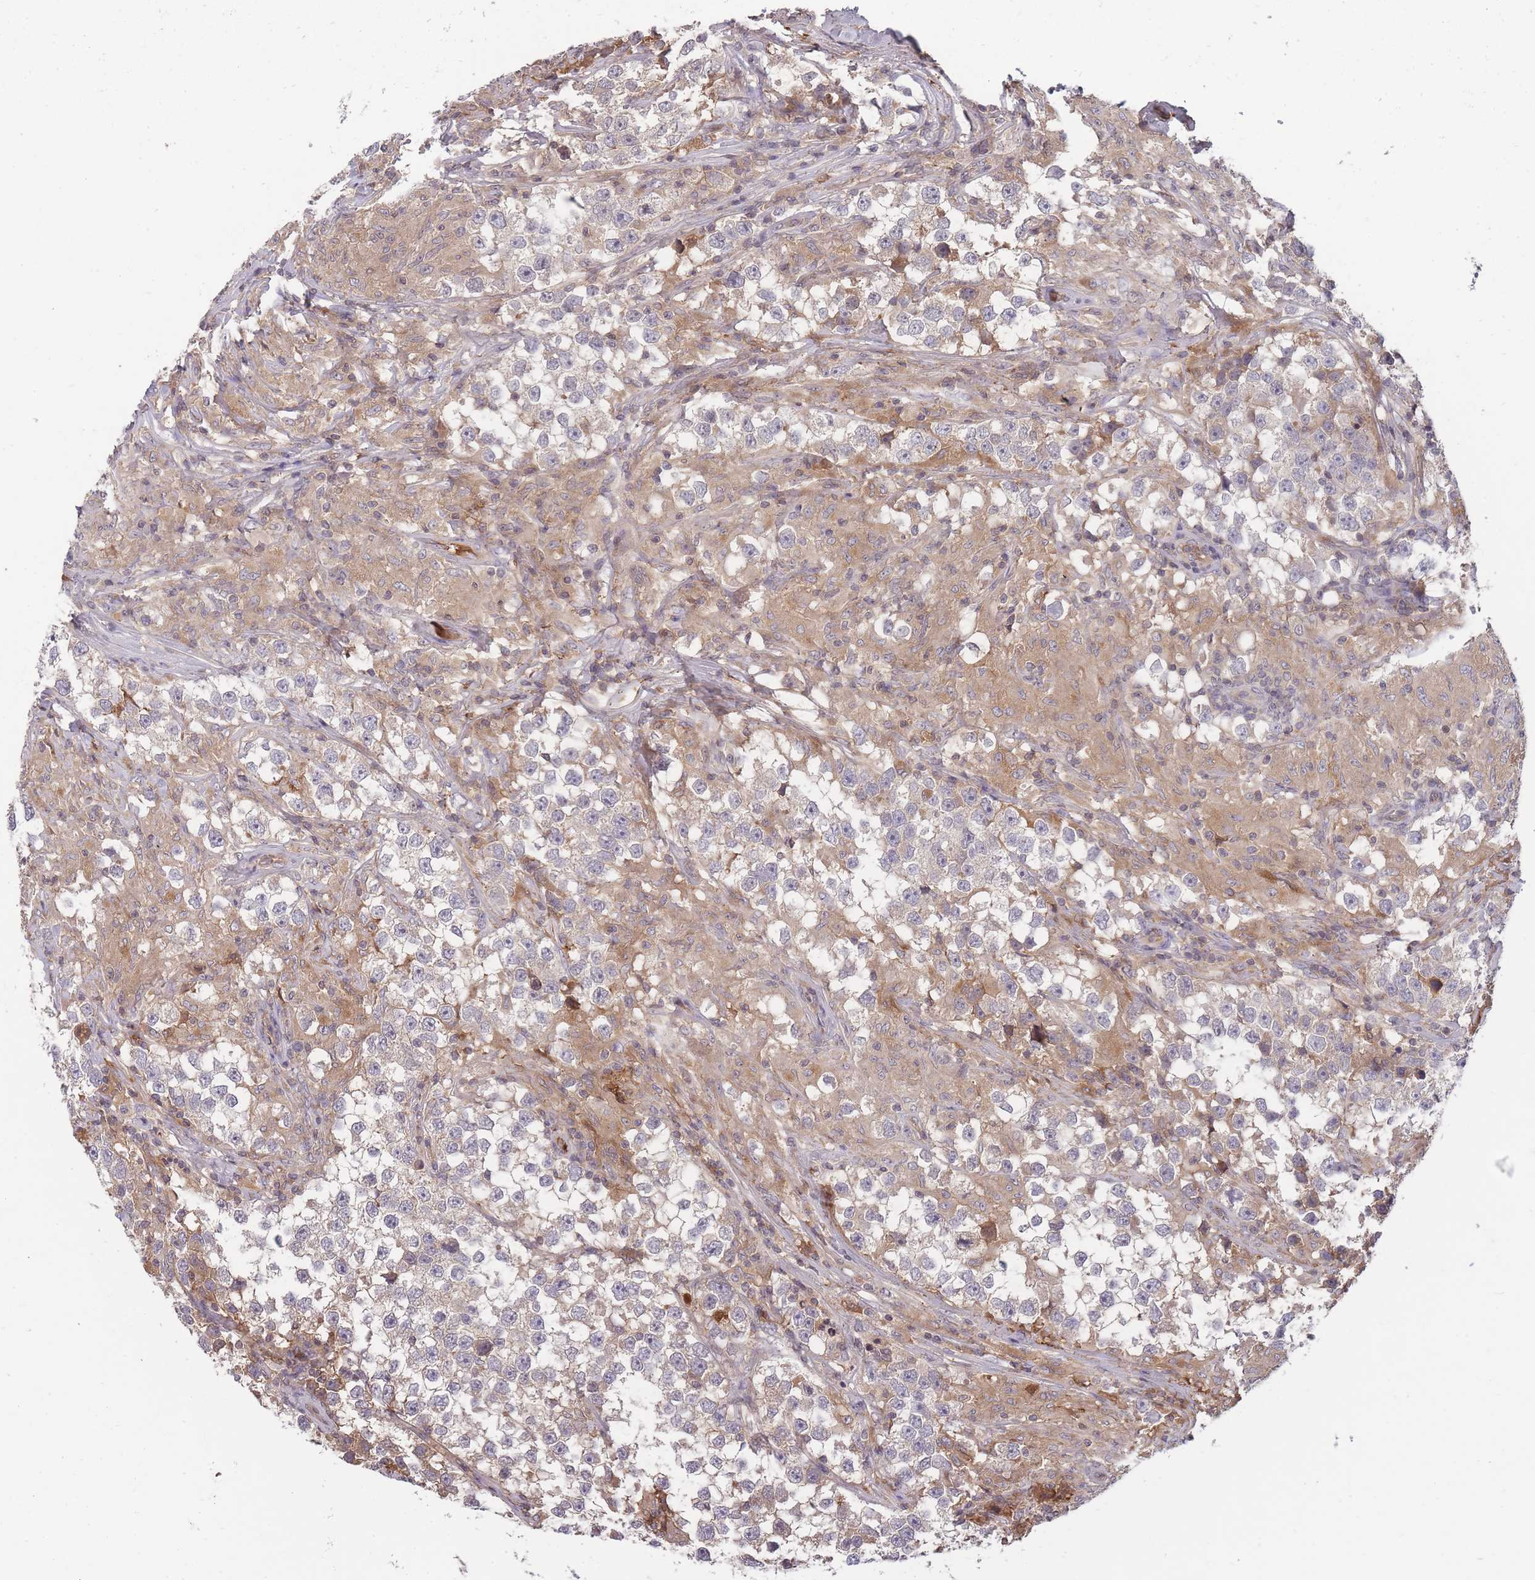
{"staining": {"intensity": "negative", "quantity": "none", "location": "none"}, "tissue": "testis cancer", "cell_type": "Tumor cells", "image_type": "cancer", "snomed": [{"axis": "morphology", "description": "Seminoma, NOS"}, {"axis": "topography", "description": "Testis"}], "caption": "Protein analysis of testis cancer (seminoma) exhibits no significant positivity in tumor cells.", "gene": "RALGDS", "patient": {"sex": "male", "age": 46}}